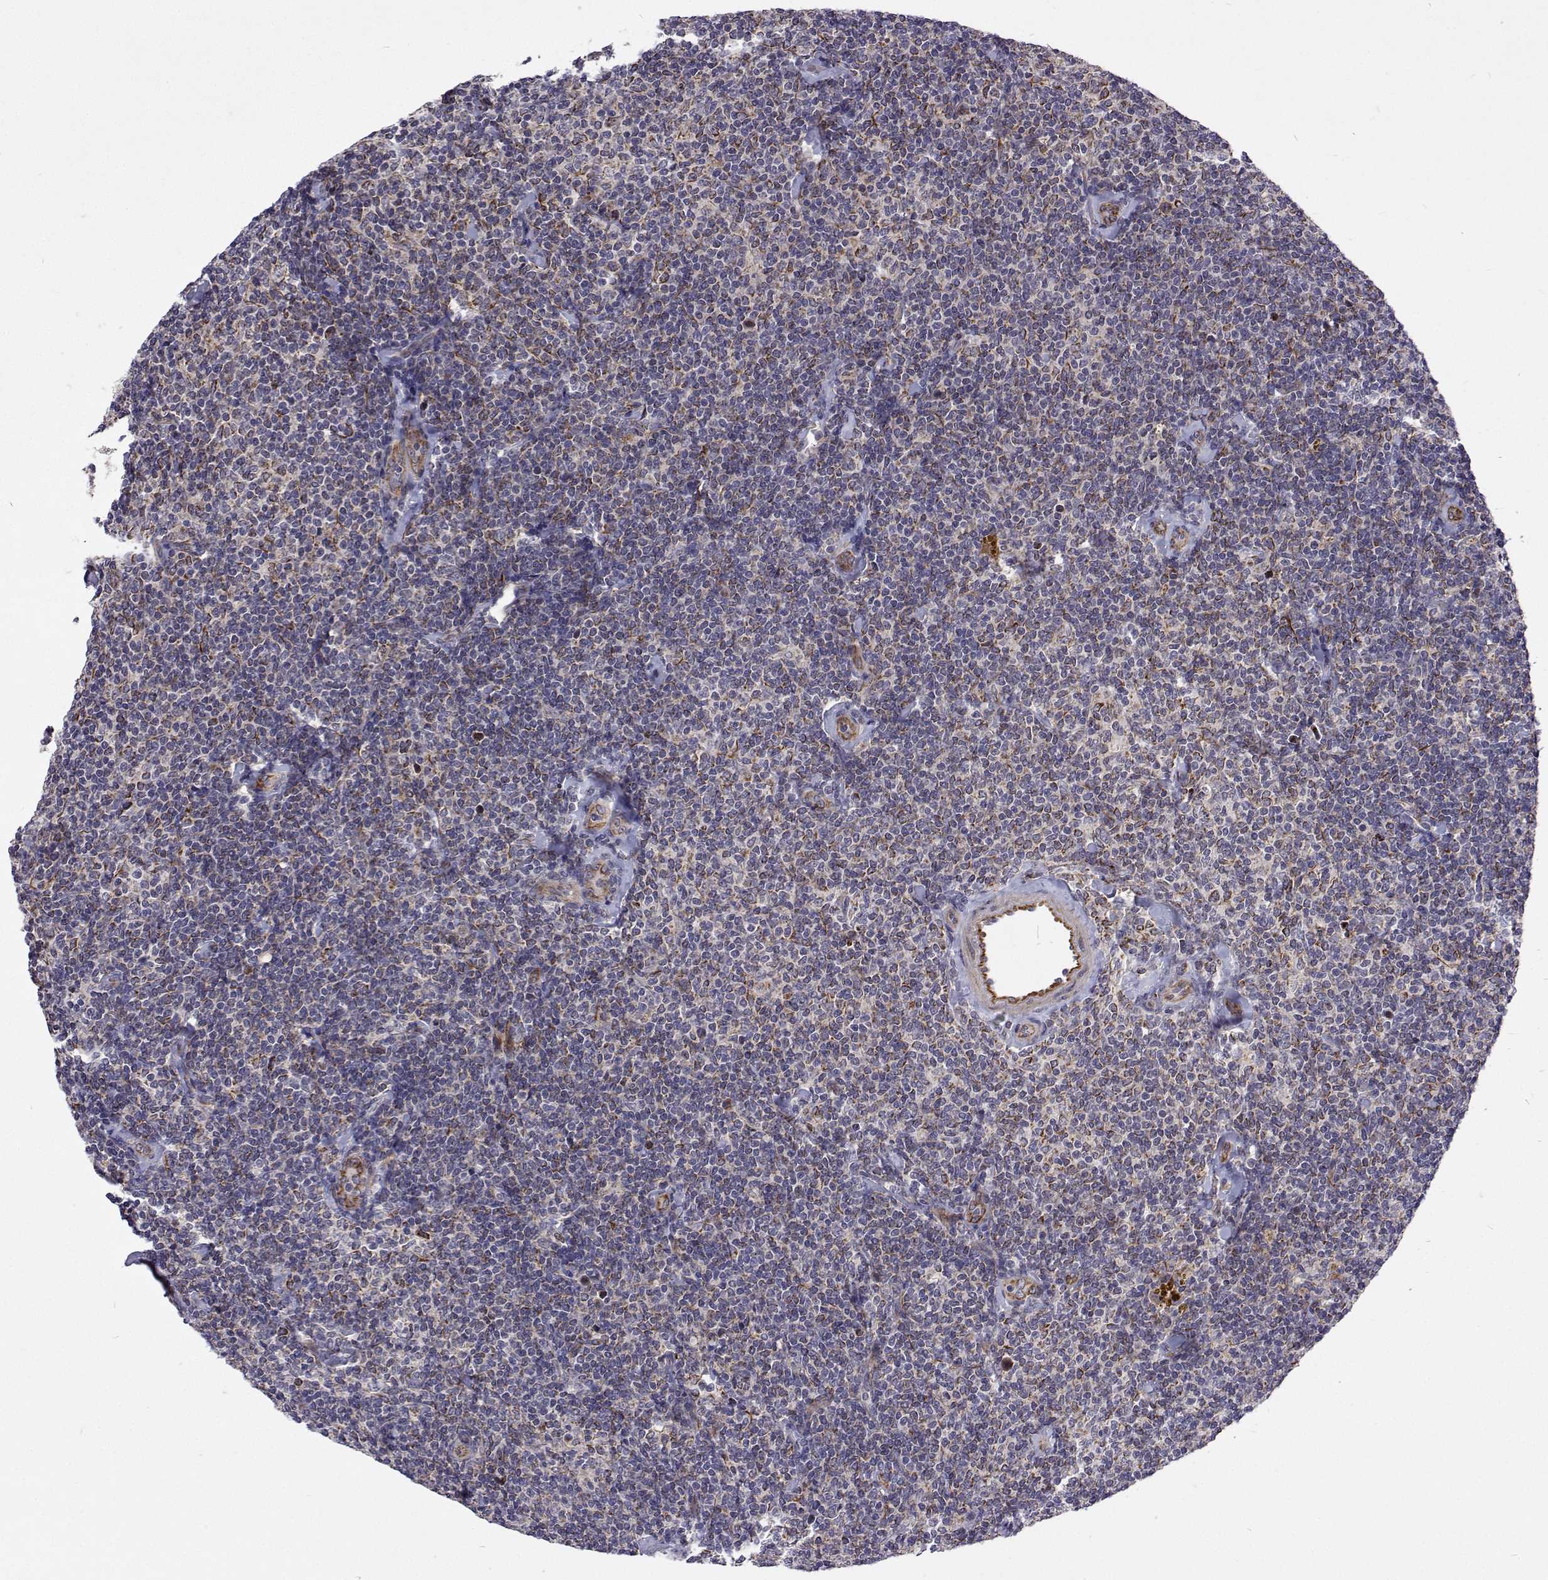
{"staining": {"intensity": "weak", "quantity": "25%-75%", "location": "cytoplasmic/membranous"}, "tissue": "lymphoma", "cell_type": "Tumor cells", "image_type": "cancer", "snomed": [{"axis": "morphology", "description": "Malignant lymphoma, non-Hodgkin's type, Low grade"}, {"axis": "topography", "description": "Lymph node"}], "caption": "IHC micrograph of human malignant lymphoma, non-Hodgkin's type (low-grade) stained for a protein (brown), which exhibits low levels of weak cytoplasmic/membranous staining in approximately 25%-75% of tumor cells.", "gene": "DHTKD1", "patient": {"sex": "female", "age": 56}}